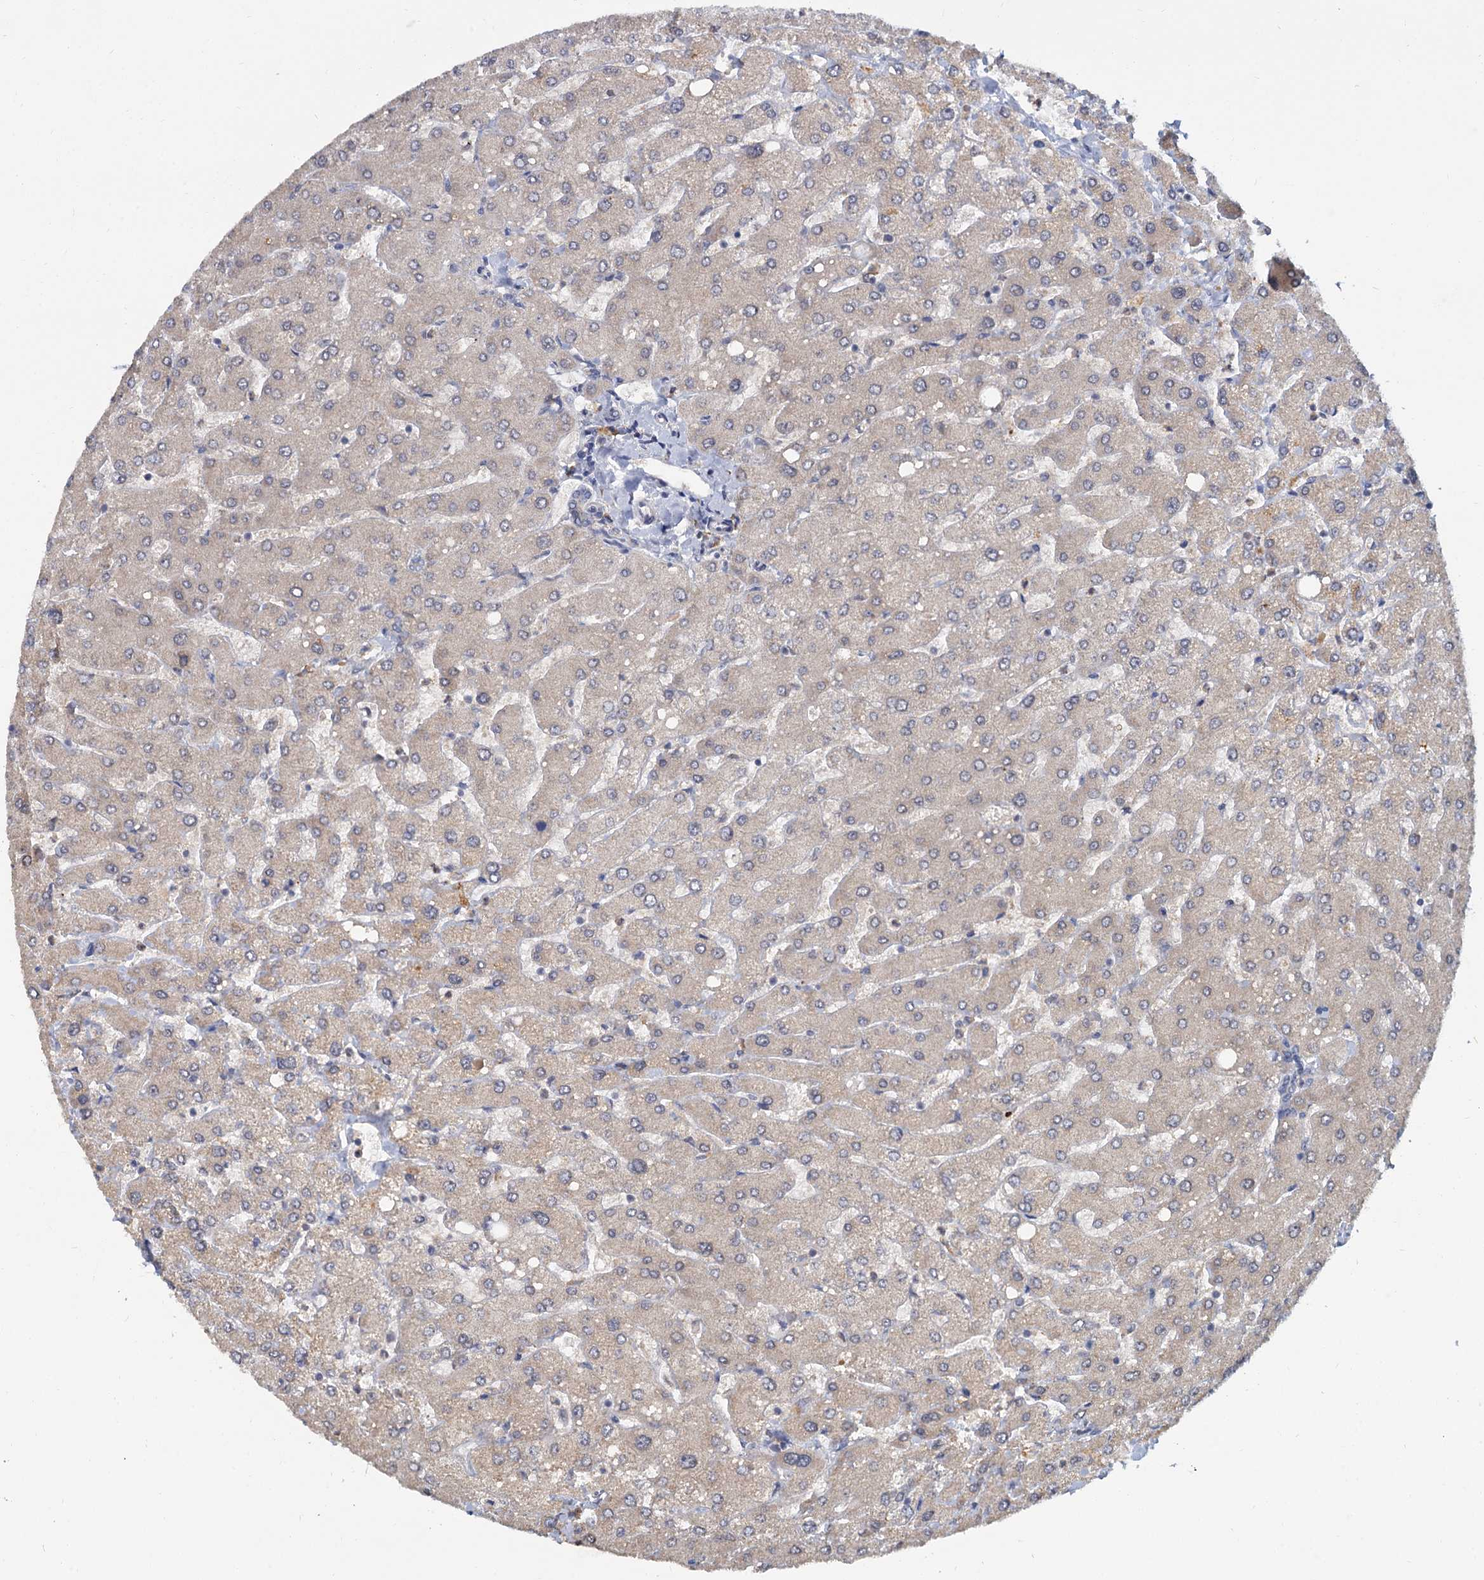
{"staining": {"intensity": "negative", "quantity": "none", "location": "none"}, "tissue": "liver", "cell_type": "Cholangiocytes", "image_type": "normal", "snomed": [{"axis": "morphology", "description": "Normal tissue, NOS"}, {"axis": "topography", "description": "Liver"}], "caption": "Immunohistochemical staining of benign liver displays no significant staining in cholangiocytes. (DAB (3,3'-diaminobenzidine) IHC visualized using brightfield microscopy, high magnification).", "gene": "LRRC51", "patient": {"sex": "male", "age": 55}}